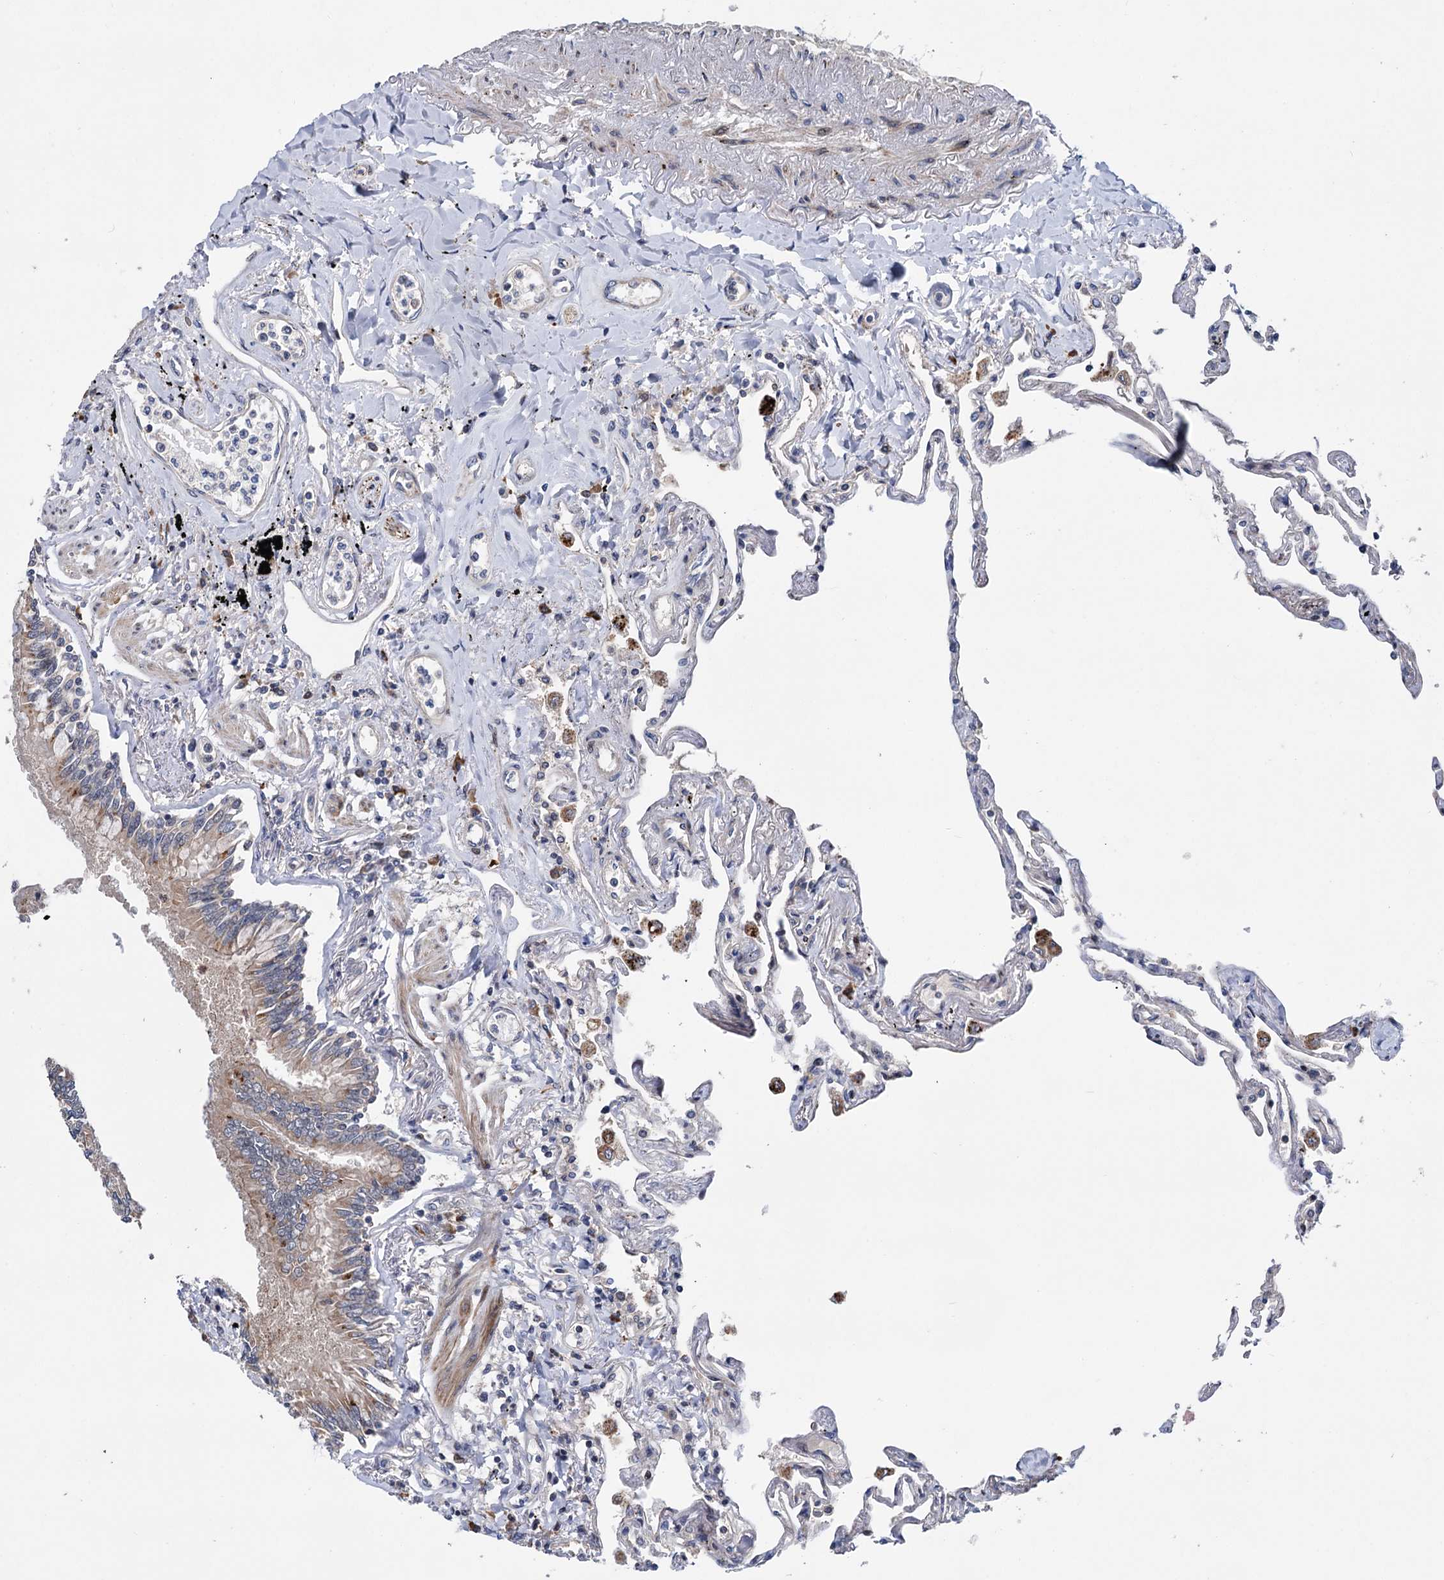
{"staining": {"intensity": "negative", "quantity": "none", "location": "none"}, "tissue": "lung", "cell_type": "Alveolar cells", "image_type": "normal", "snomed": [{"axis": "morphology", "description": "Normal tissue, NOS"}, {"axis": "topography", "description": "Lung"}], "caption": "Micrograph shows no protein staining in alveolar cells of normal lung.", "gene": "UBR1", "patient": {"sex": "female", "age": 67}}